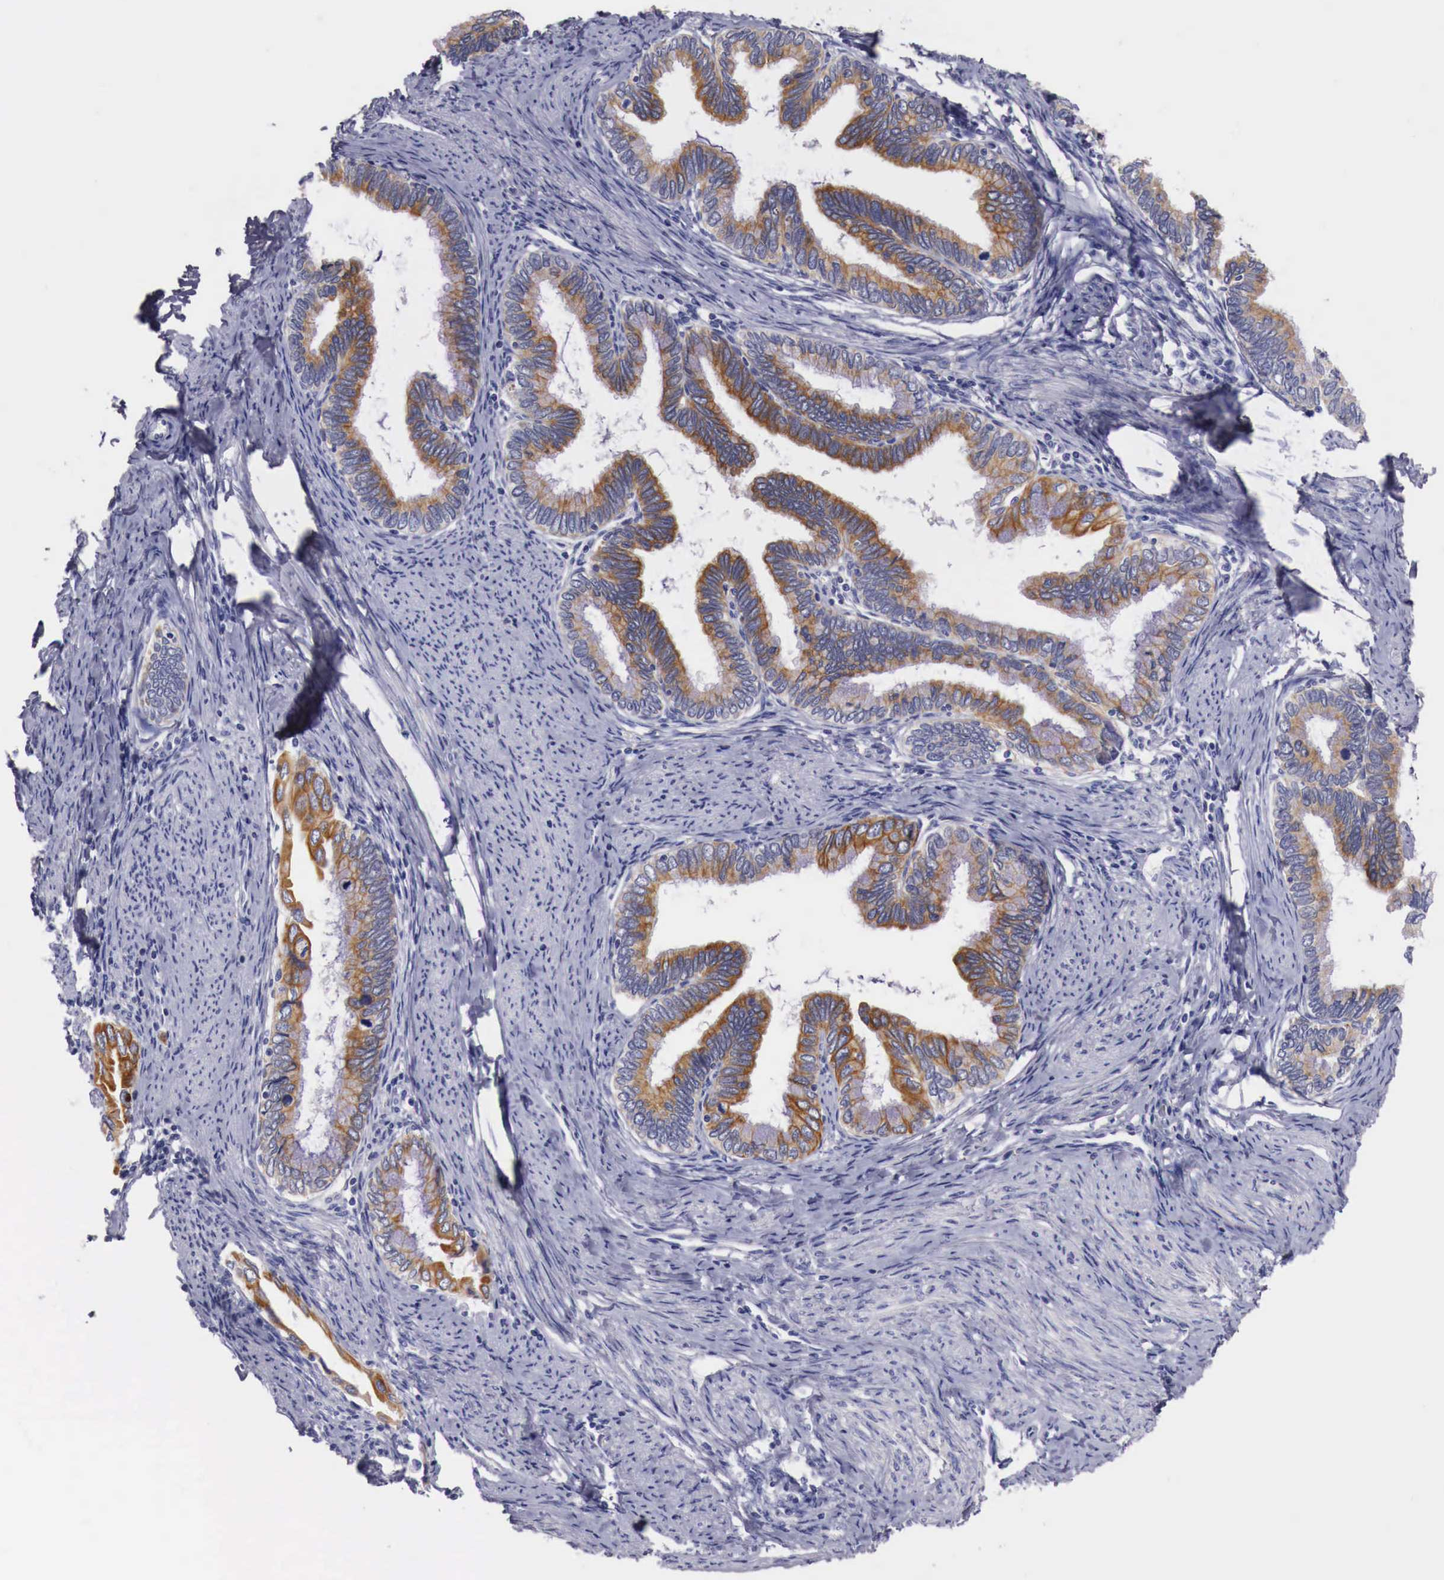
{"staining": {"intensity": "weak", "quantity": ">75%", "location": "cytoplasmic/membranous"}, "tissue": "cervical cancer", "cell_type": "Tumor cells", "image_type": "cancer", "snomed": [{"axis": "morphology", "description": "Adenocarcinoma, NOS"}, {"axis": "topography", "description": "Cervix"}], "caption": "Immunohistochemistry (IHC) of adenocarcinoma (cervical) displays low levels of weak cytoplasmic/membranous expression in about >75% of tumor cells. The protein of interest is stained brown, and the nuclei are stained in blue (DAB (3,3'-diaminobenzidine) IHC with brightfield microscopy, high magnification).", "gene": "NREP", "patient": {"sex": "female", "age": 49}}